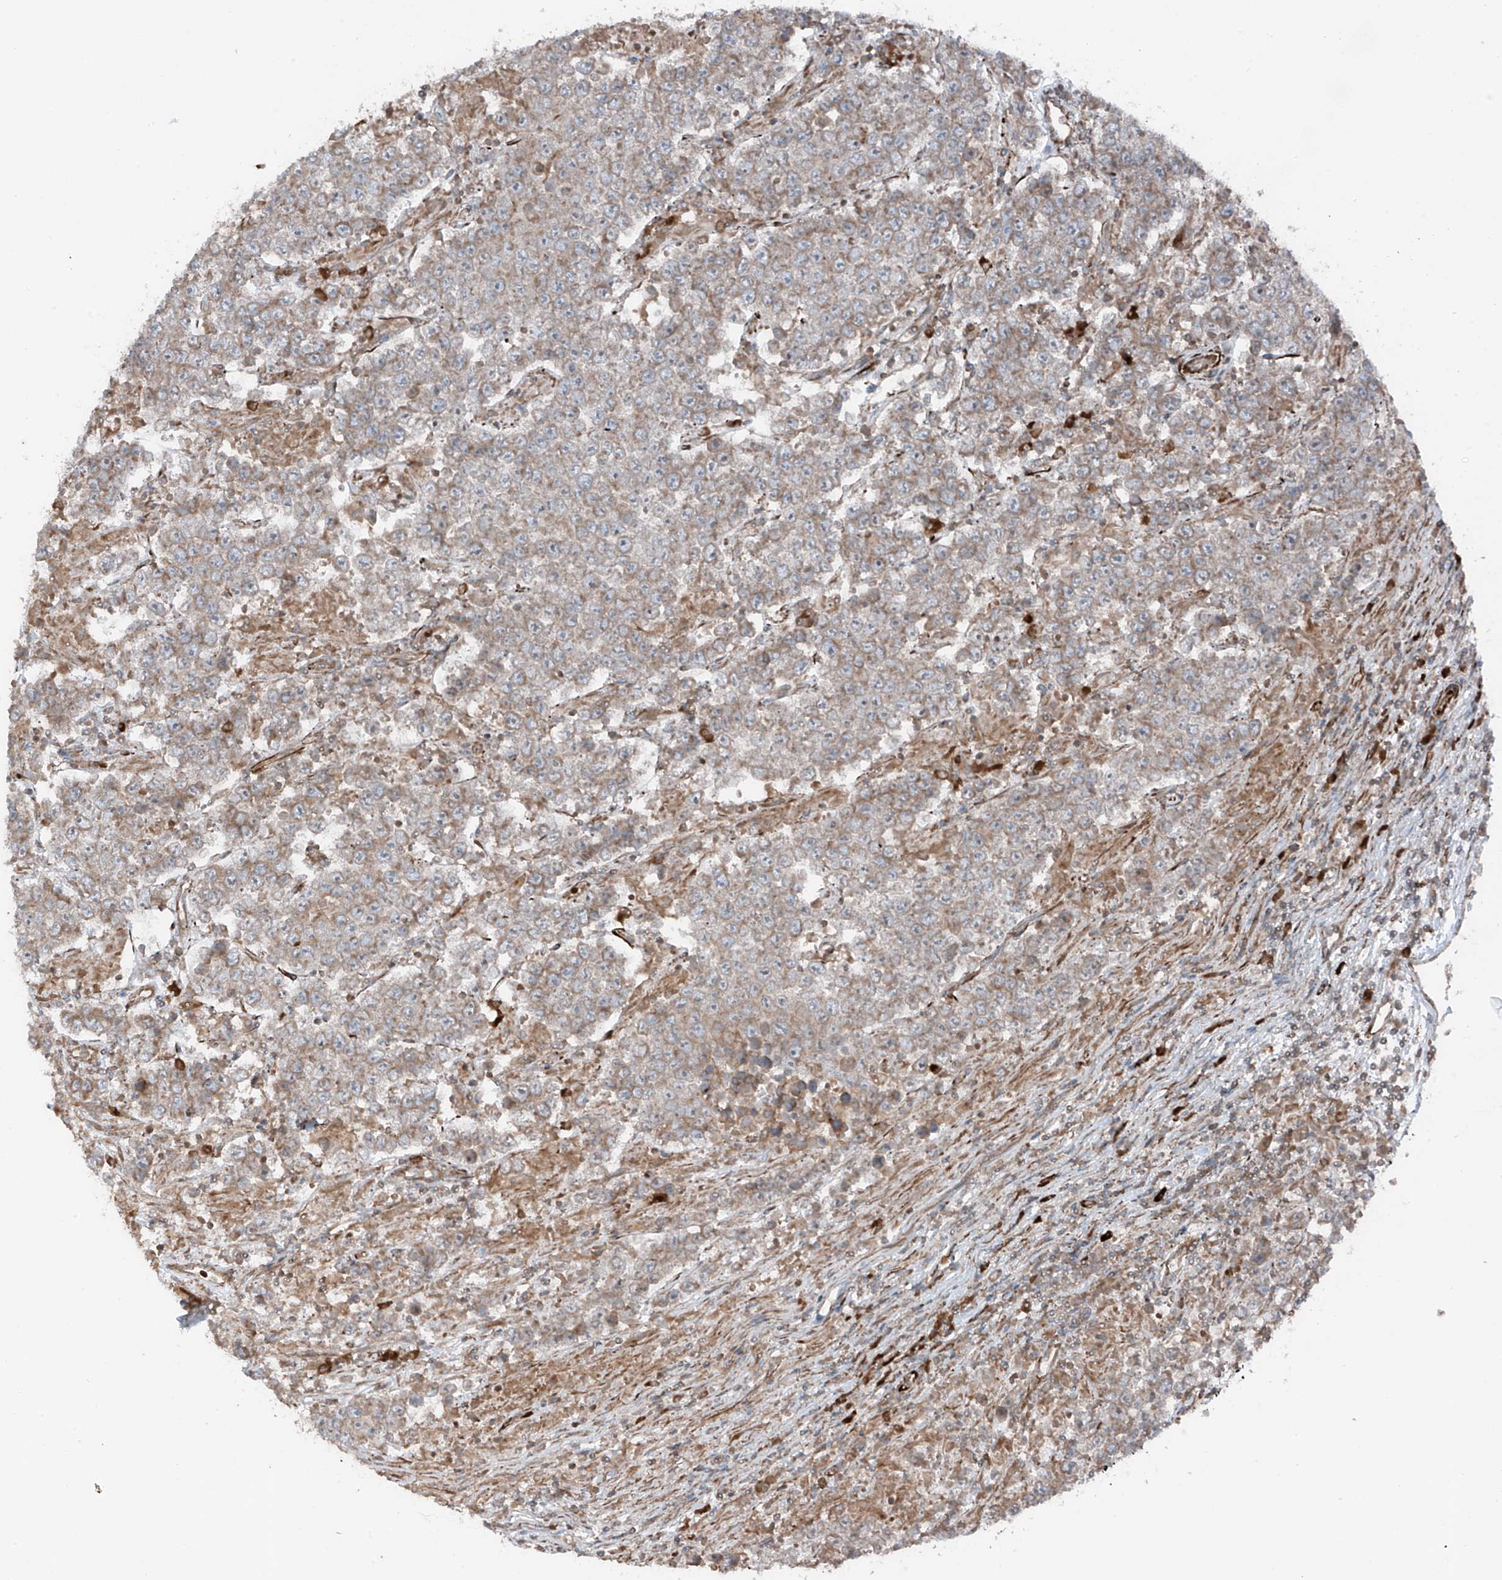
{"staining": {"intensity": "weak", "quantity": ">75%", "location": "cytoplasmic/membranous"}, "tissue": "testis cancer", "cell_type": "Tumor cells", "image_type": "cancer", "snomed": [{"axis": "morphology", "description": "Normal tissue, NOS"}, {"axis": "morphology", "description": "Urothelial carcinoma, High grade"}, {"axis": "morphology", "description": "Seminoma, NOS"}, {"axis": "morphology", "description": "Carcinoma, Embryonal, NOS"}, {"axis": "topography", "description": "Urinary bladder"}, {"axis": "topography", "description": "Testis"}], "caption": "A micrograph showing weak cytoplasmic/membranous staining in approximately >75% of tumor cells in testis seminoma, as visualized by brown immunohistochemical staining.", "gene": "ERLEC1", "patient": {"sex": "male", "age": 41}}